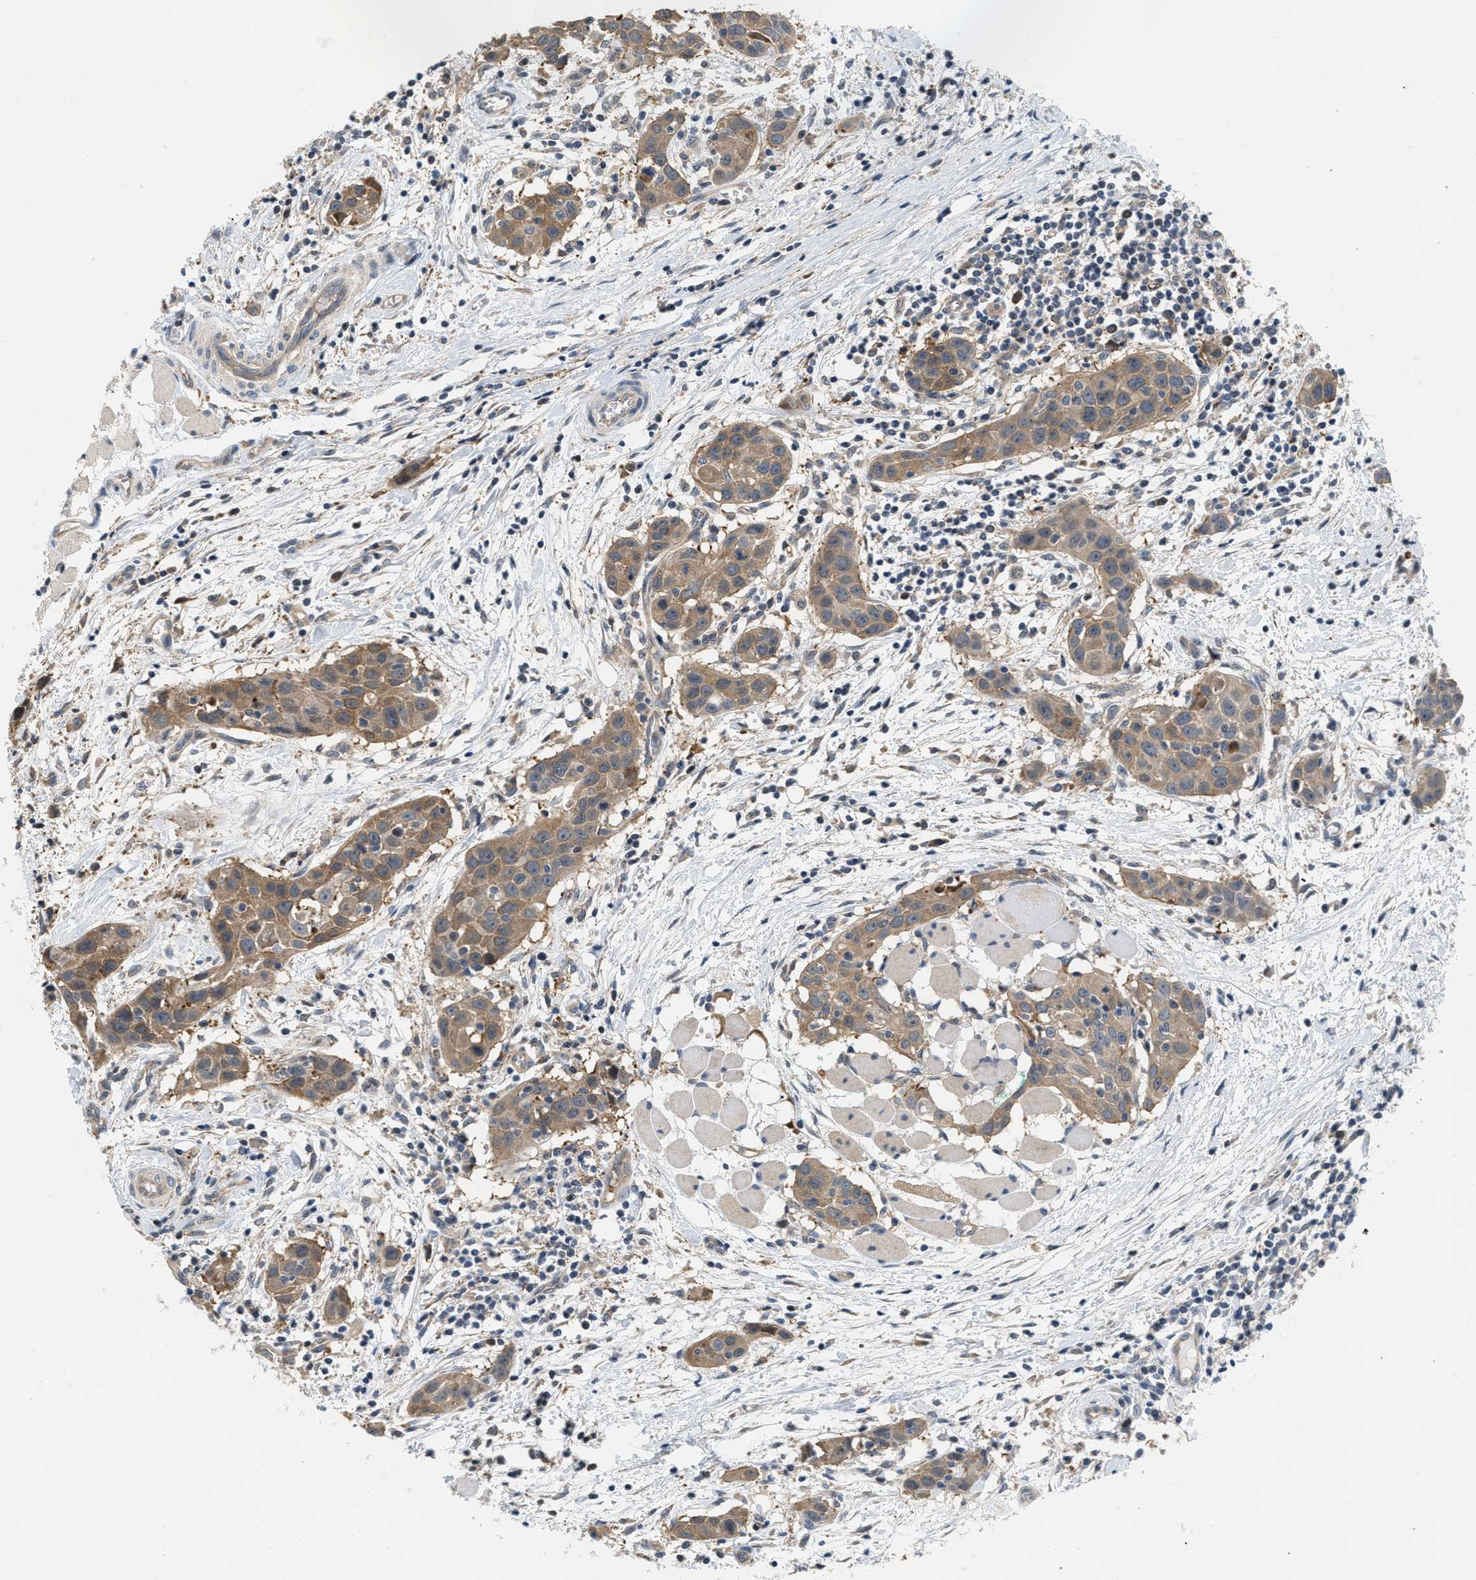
{"staining": {"intensity": "moderate", "quantity": ">75%", "location": "cytoplasmic/membranous"}, "tissue": "head and neck cancer", "cell_type": "Tumor cells", "image_type": "cancer", "snomed": [{"axis": "morphology", "description": "Squamous cell carcinoma, NOS"}, {"axis": "topography", "description": "Oral tissue"}, {"axis": "topography", "description": "Head-Neck"}], "caption": "Immunohistochemistry of head and neck cancer displays medium levels of moderate cytoplasmic/membranous positivity in approximately >75% of tumor cells.", "gene": "CSNK1A1", "patient": {"sex": "female", "age": 50}}